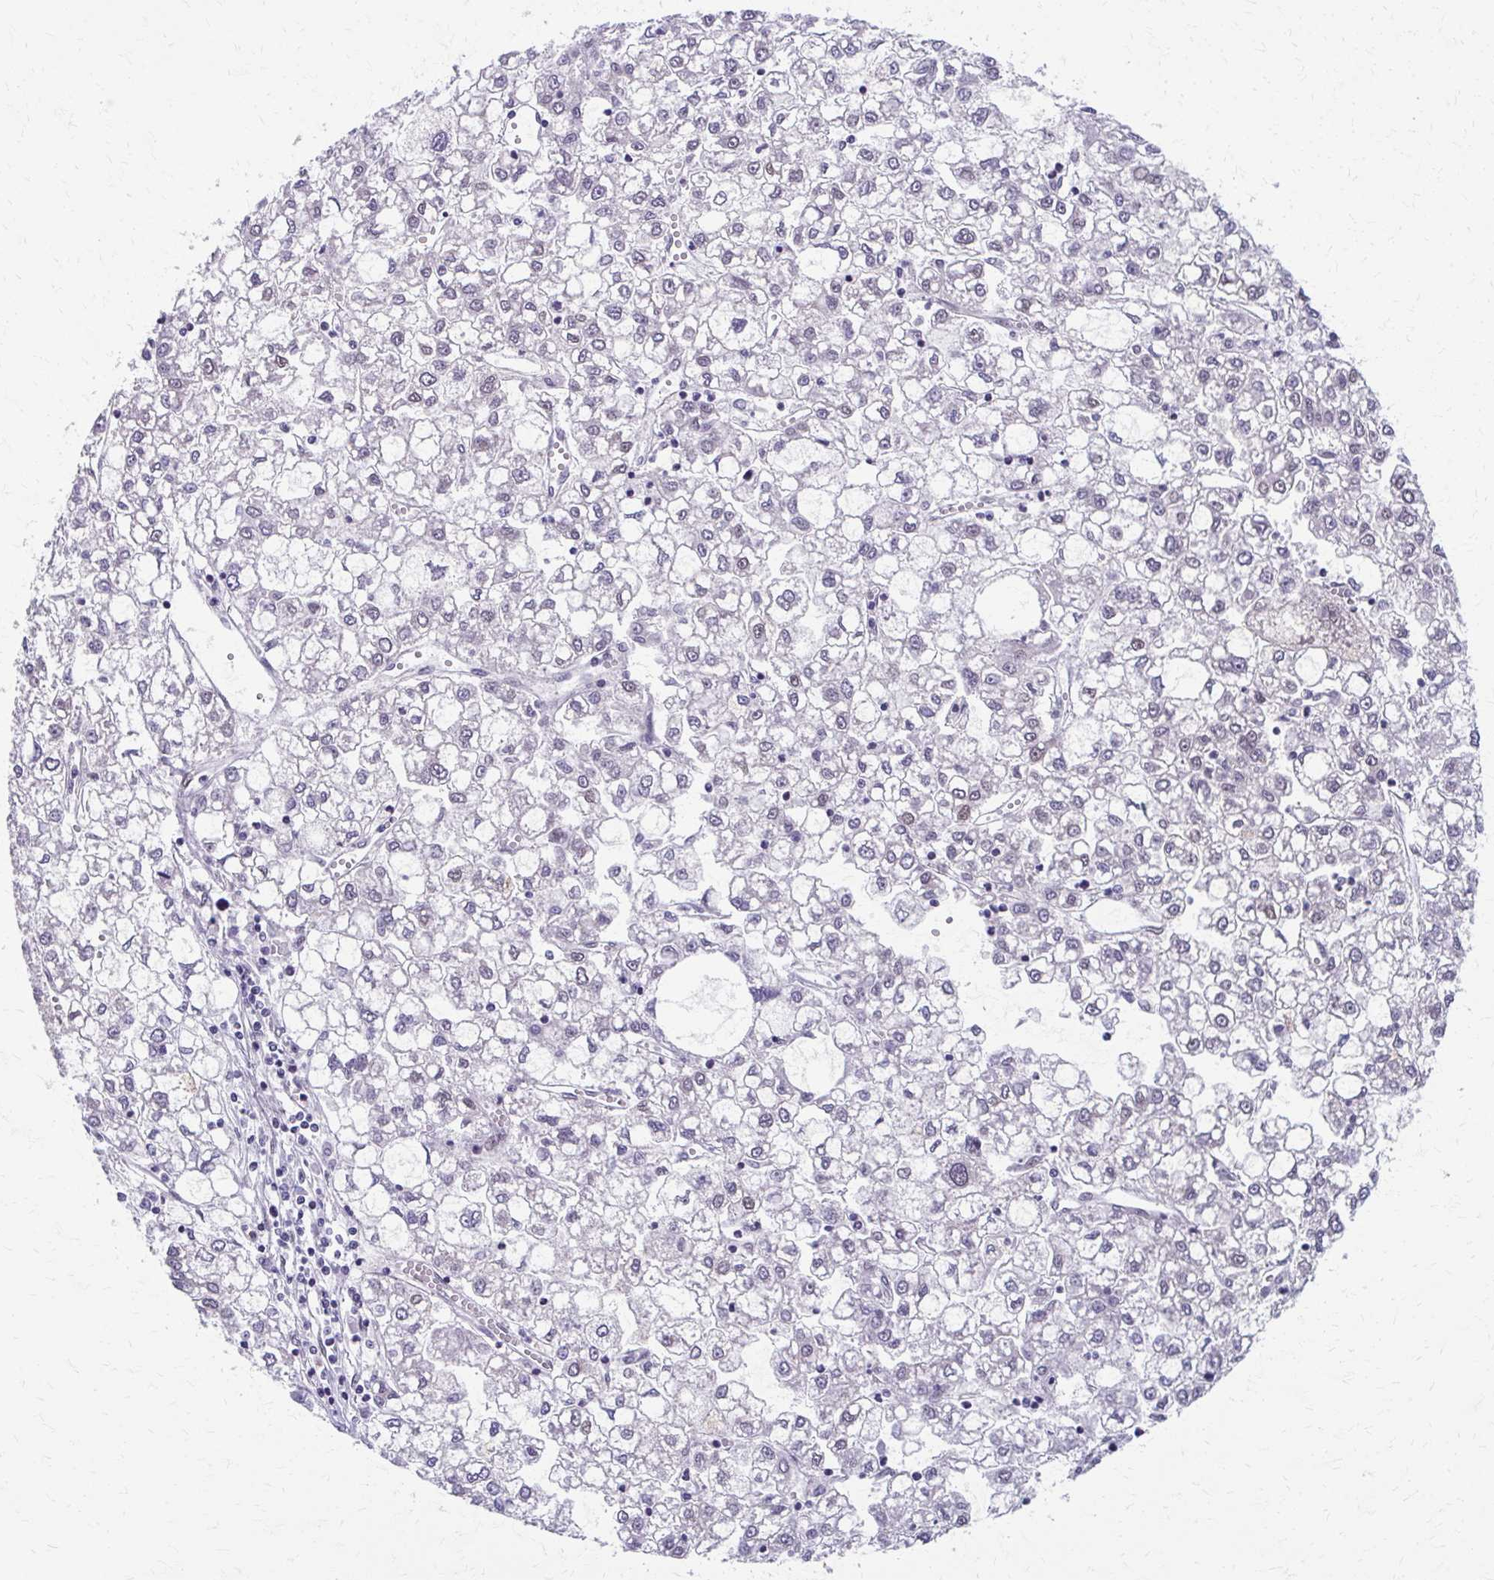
{"staining": {"intensity": "weak", "quantity": "25%-75%", "location": "nuclear"}, "tissue": "liver cancer", "cell_type": "Tumor cells", "image_type": "cancer", "snomed": [{"axis": "morphology", "description": "Carcinoma, Hepatocellular, NOS"}, {"axis": "topography", "description": "Liver"}], "caption": "Immunohistochemical staining of hepatocellular carcinoma (liver) demonstrates low levels of weak nuclear positivity in about 25%-75% of tumor cells. (Brightfield microscopy of DAB IHC at high magnification).", "gene": "SETBP1", "patient": {"sex": "male", "age": 40}}